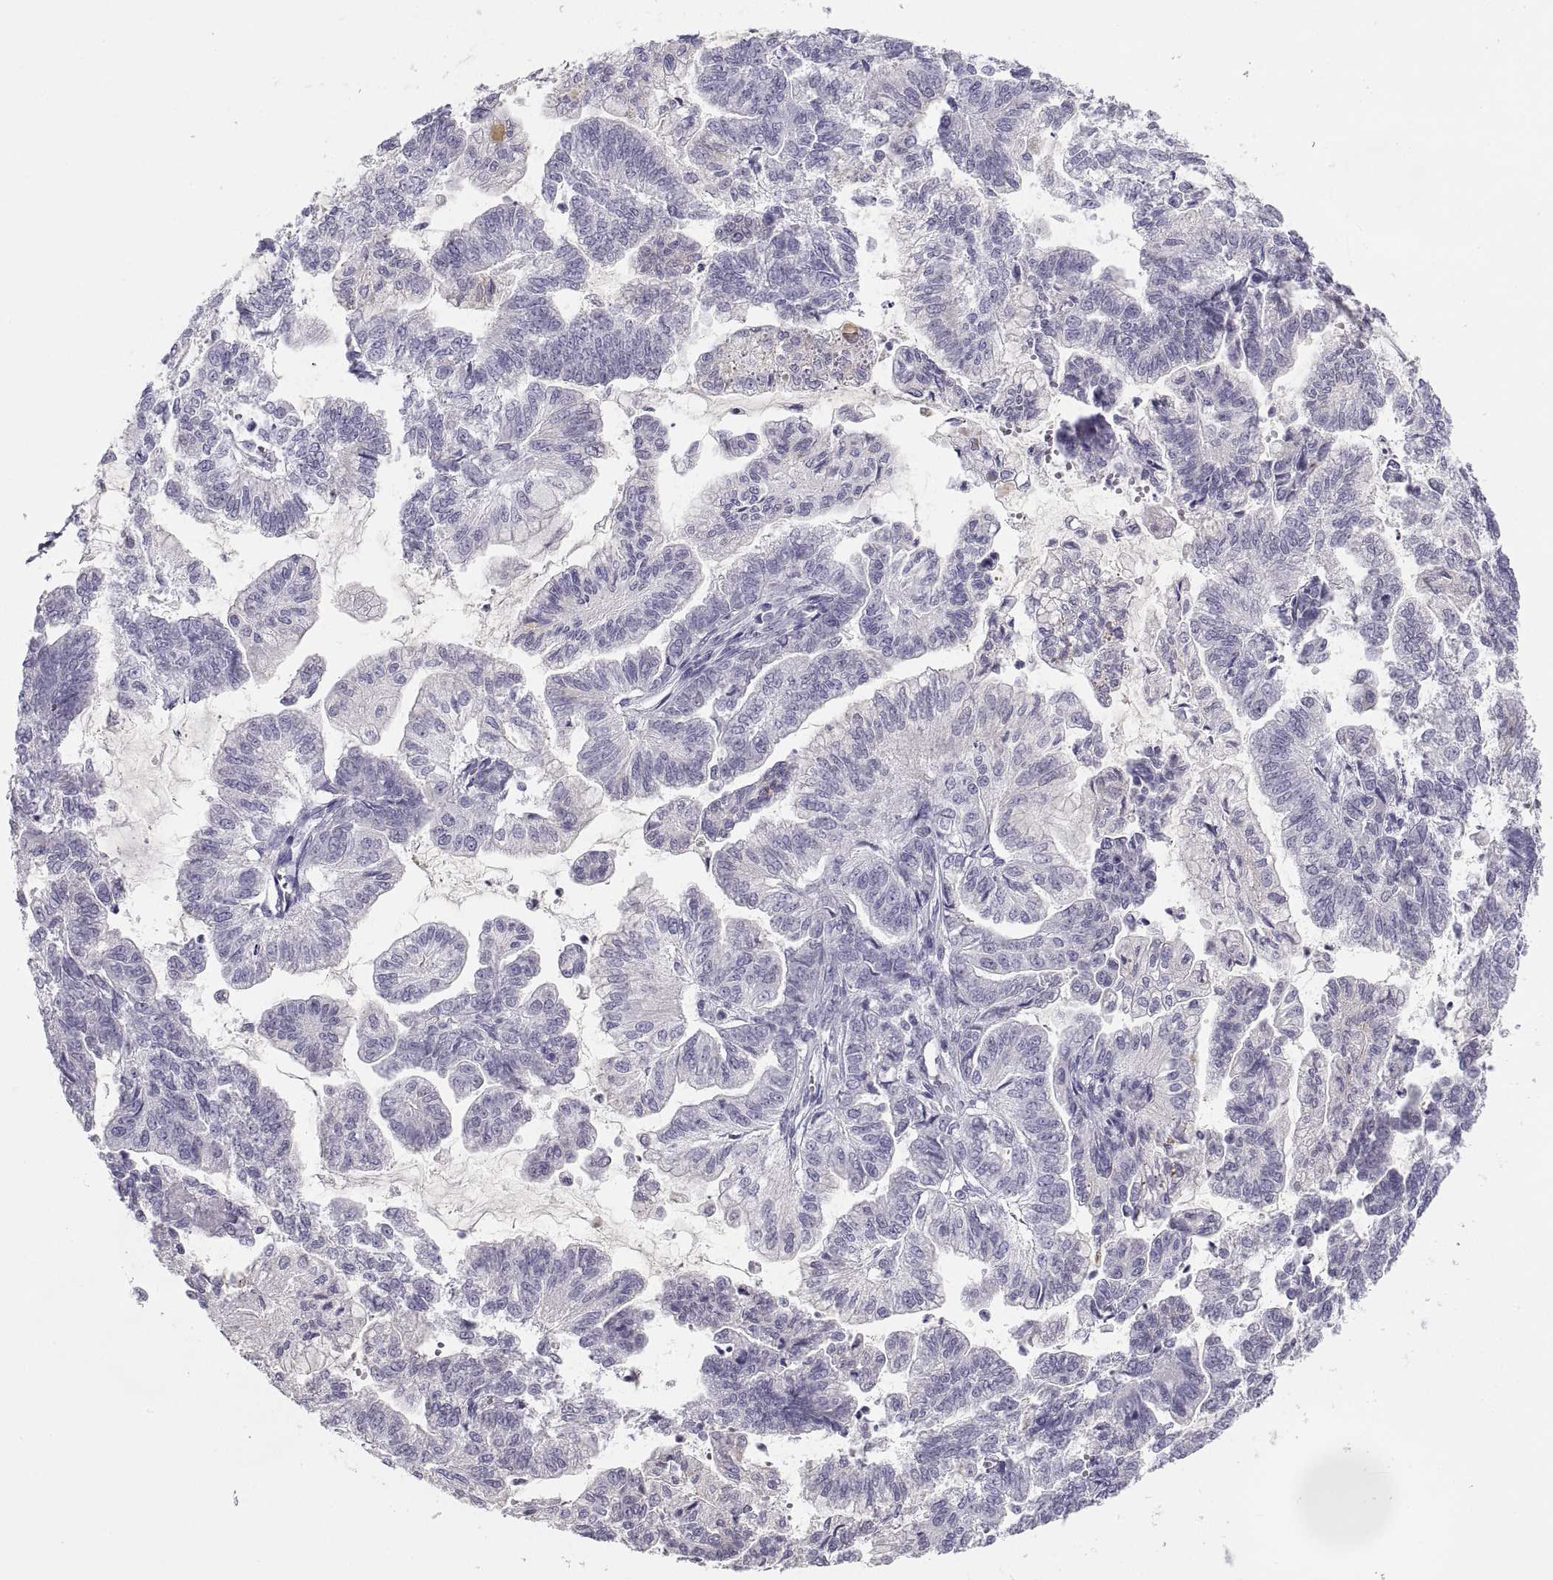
{"staining": {"intensity": "negative", "quantity": "none", "location": "none"}, "tissue": "stomach cancer", "cell_type": "Tumor cells", "image_type": "cancer", "snomed": [{"axis": "morphology", "description": "Adenocarcinoma, NOS"}, {"axis": "topography", "description": "Stomach"}], "caption": "IHC image of neoplastic tissue: stomach cancer stained with DAB (3,3'-diaminobenzidine) reveals no significant protein positivity in tumor cells.", "gene": "MAGEB2", "patient": {"sex": "male", "age": 83}}